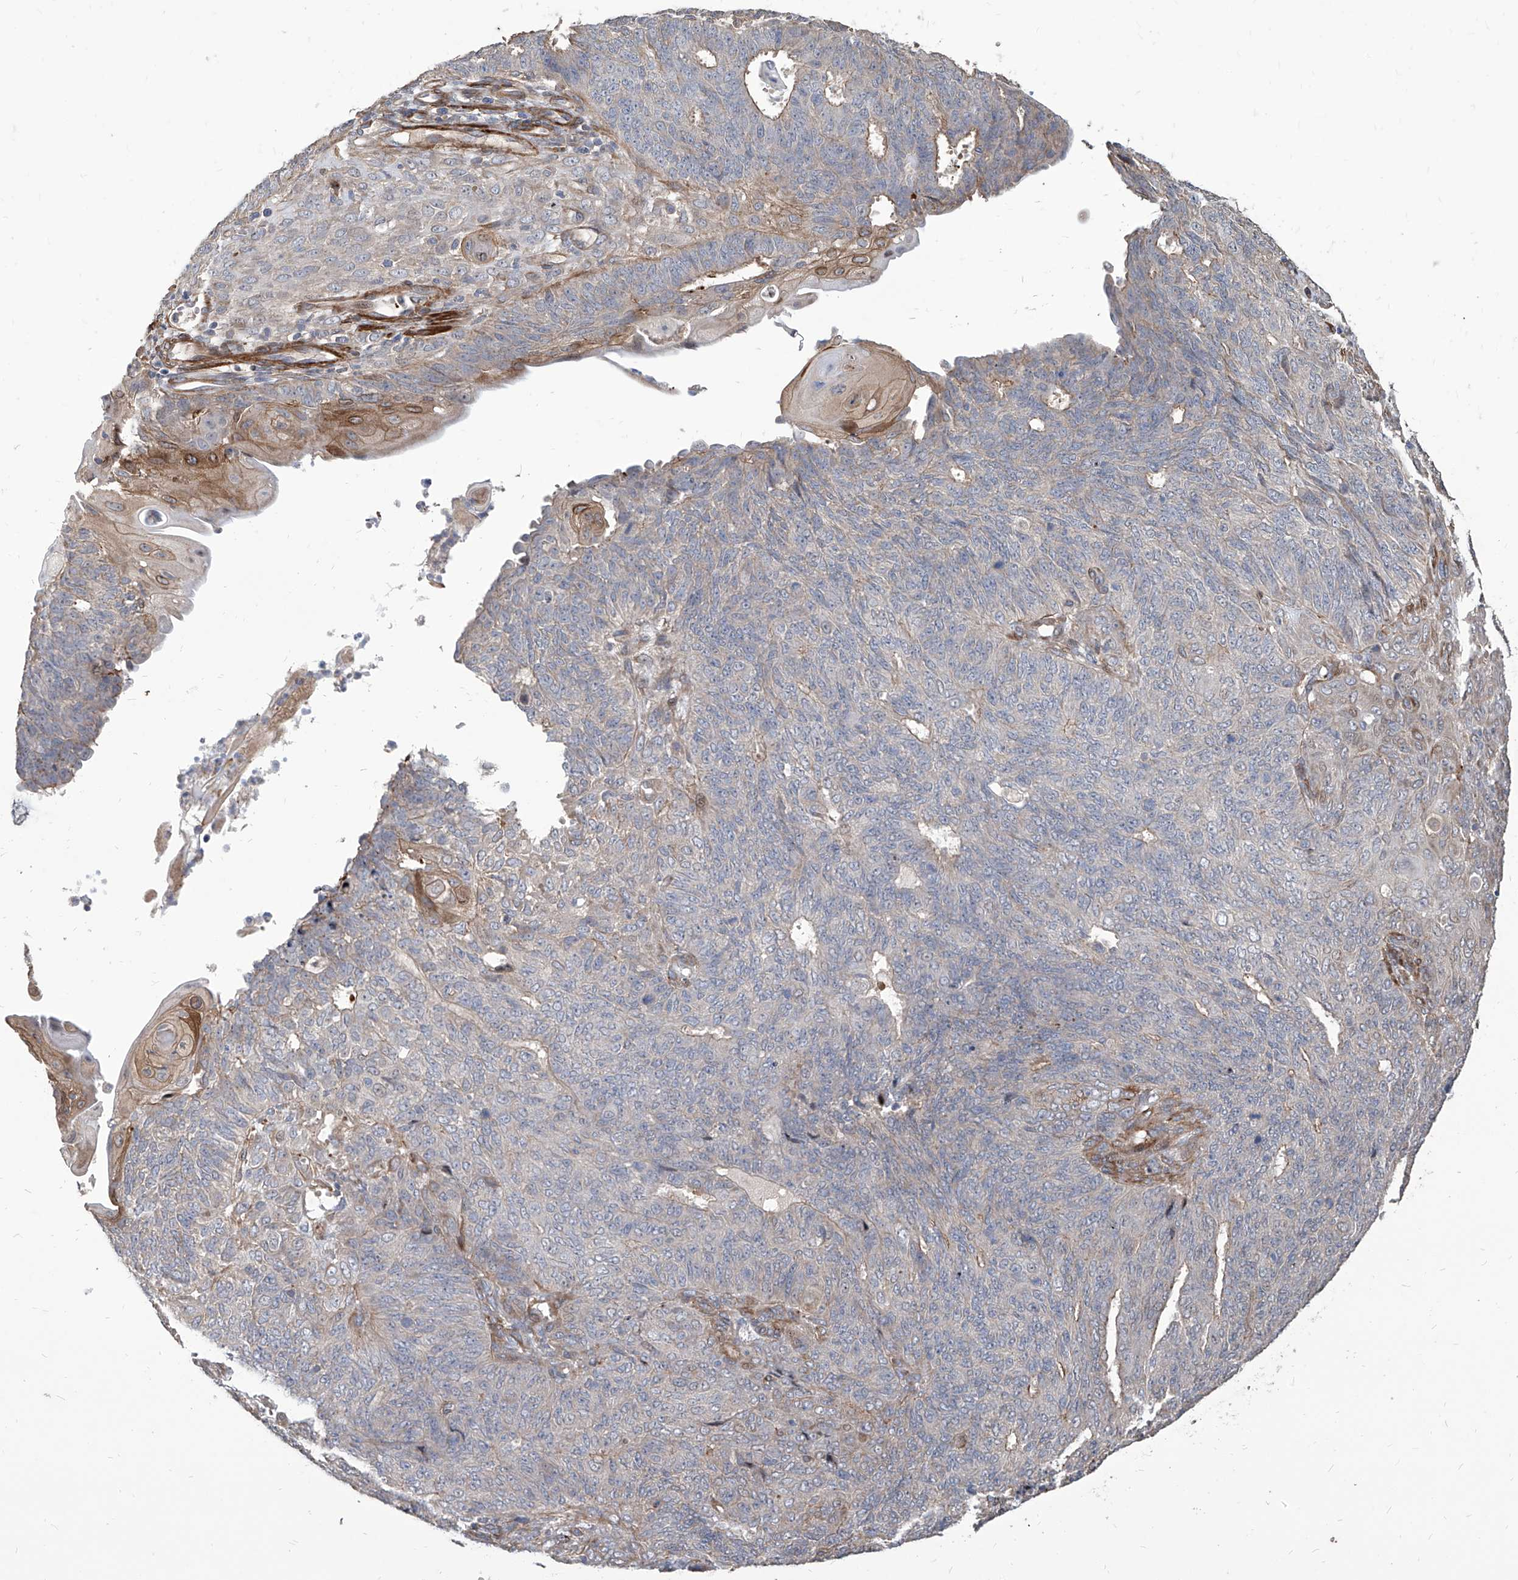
{"staining": {"intensity": "moderate", "quantity": "<25%", "location": "cytoplasmic/membranous"}, "tissue": "endometrial cancer", "cell_type": "Tumor cells", "image_type": "cancer", "snomed": [{"axis": "morphology", "description": "Adenocarcinoma, NOS"}, {"axis": "topography", "description": "Endometrium"}], "caption": "Endometrial cancer tissue exhibits moderate cytoplasmic/membranous positivity in about <25% of tumor cells, visualized by immunohistochemistry. Using DAB (3,3'-diaminobenzidine) (brown) and hematoxylin (blue) stains, captured at high magnification using brightfield microscopy.", "gene": "FAM83B", "patient": {"sex": "female", "age": 32}}